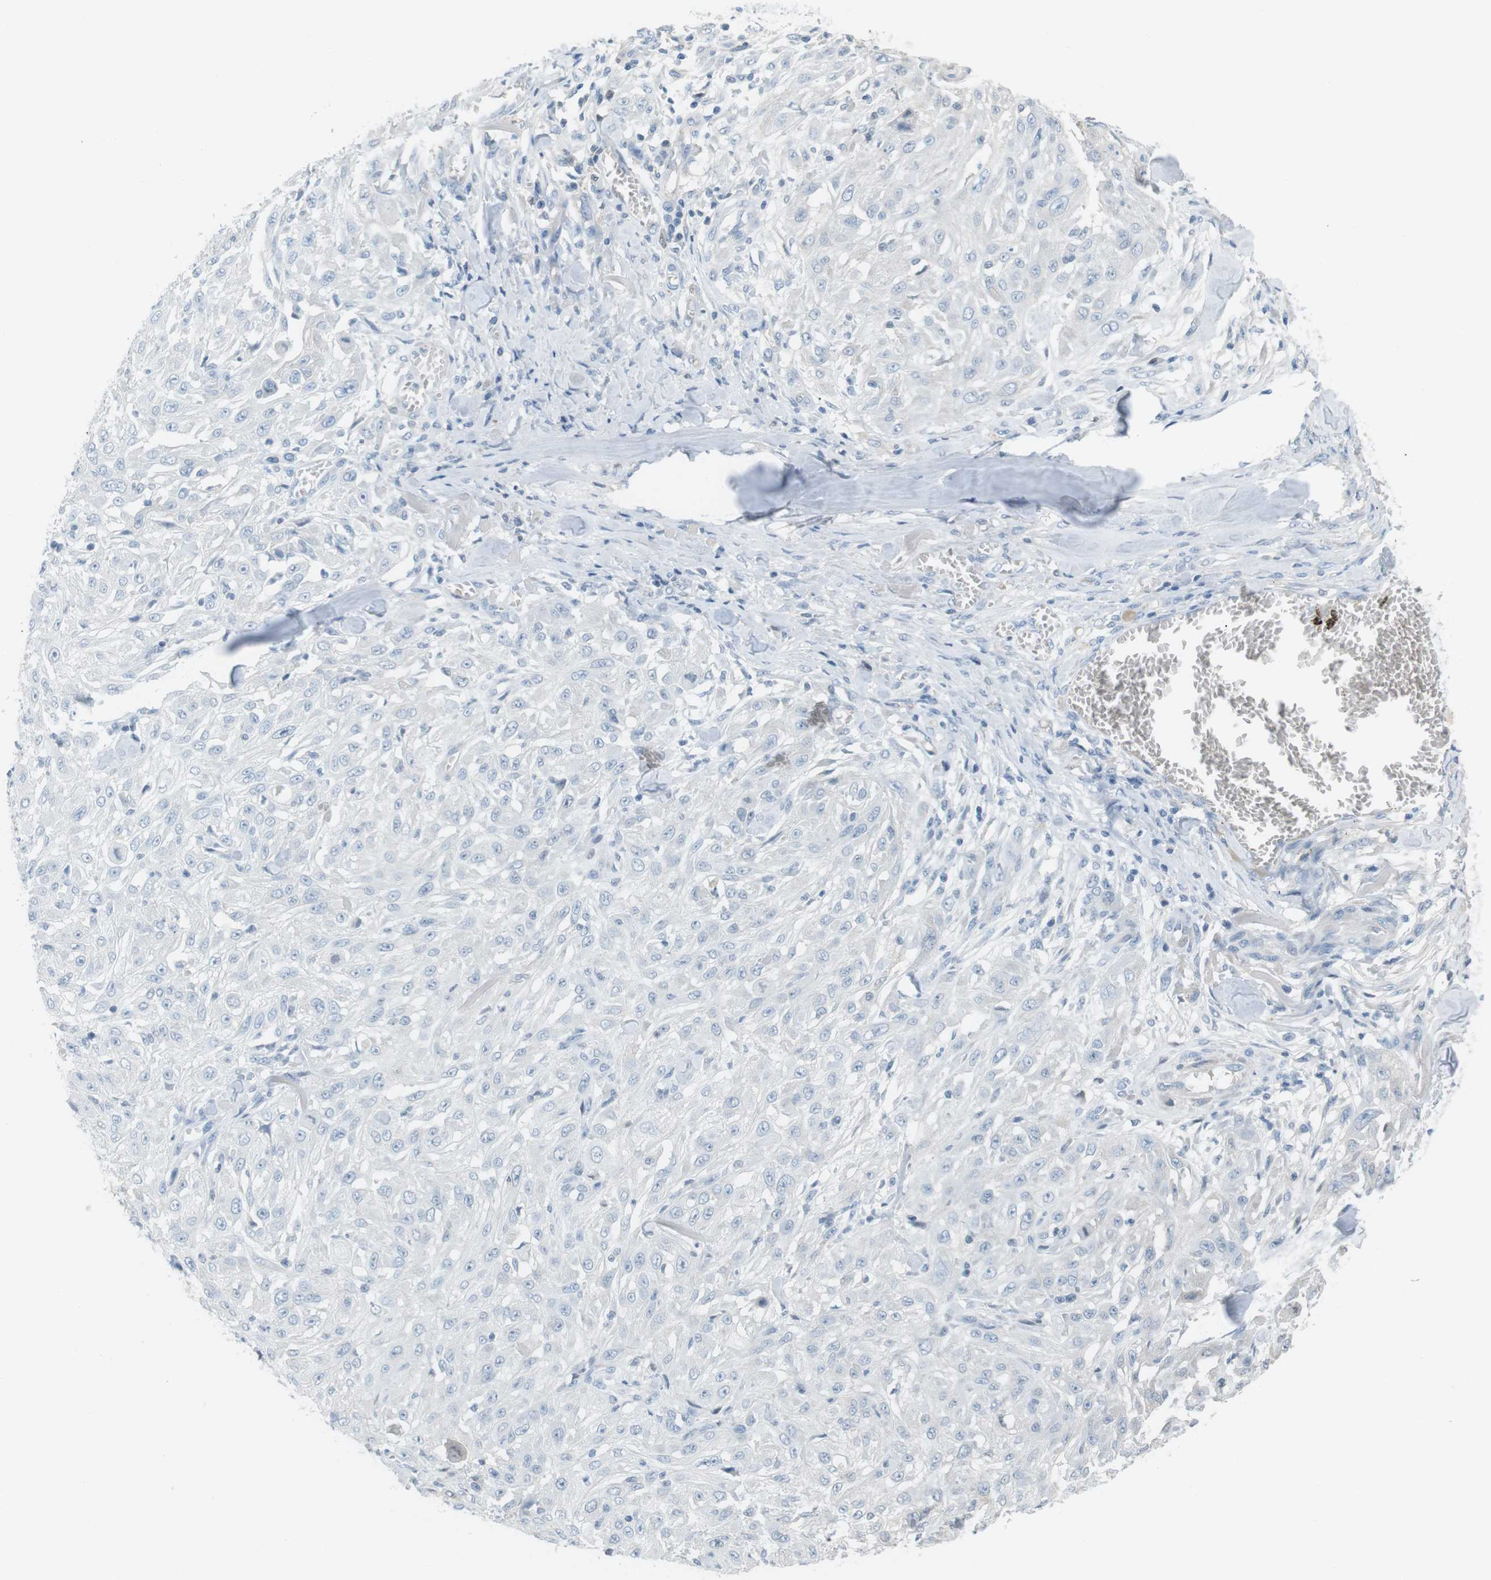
{"staining": {"intensity": "negative", "quantity": "none", "location": "none"}, "tissue": "skin cancer", "cell_type": "Tumor cells", "image_type": "cancer", "snomed": [{"axis": "morphology", "description": "Squamous cell carcinoma, NOS"}, {"axis": "morphology", "description": "Squamous cell carcinoma, metastatic, NOS"}, {"axis": "topography", "description": "Skin"}, {"axis": "topography", "description": "Lymph node"}], "caption": "This is an IHC micrograph of metastatic squamous cell carcinoma (skin). There is no expression in tumor cells.", "gene": "AZGP1", "patient": {"sex": "male", "age": 75}}